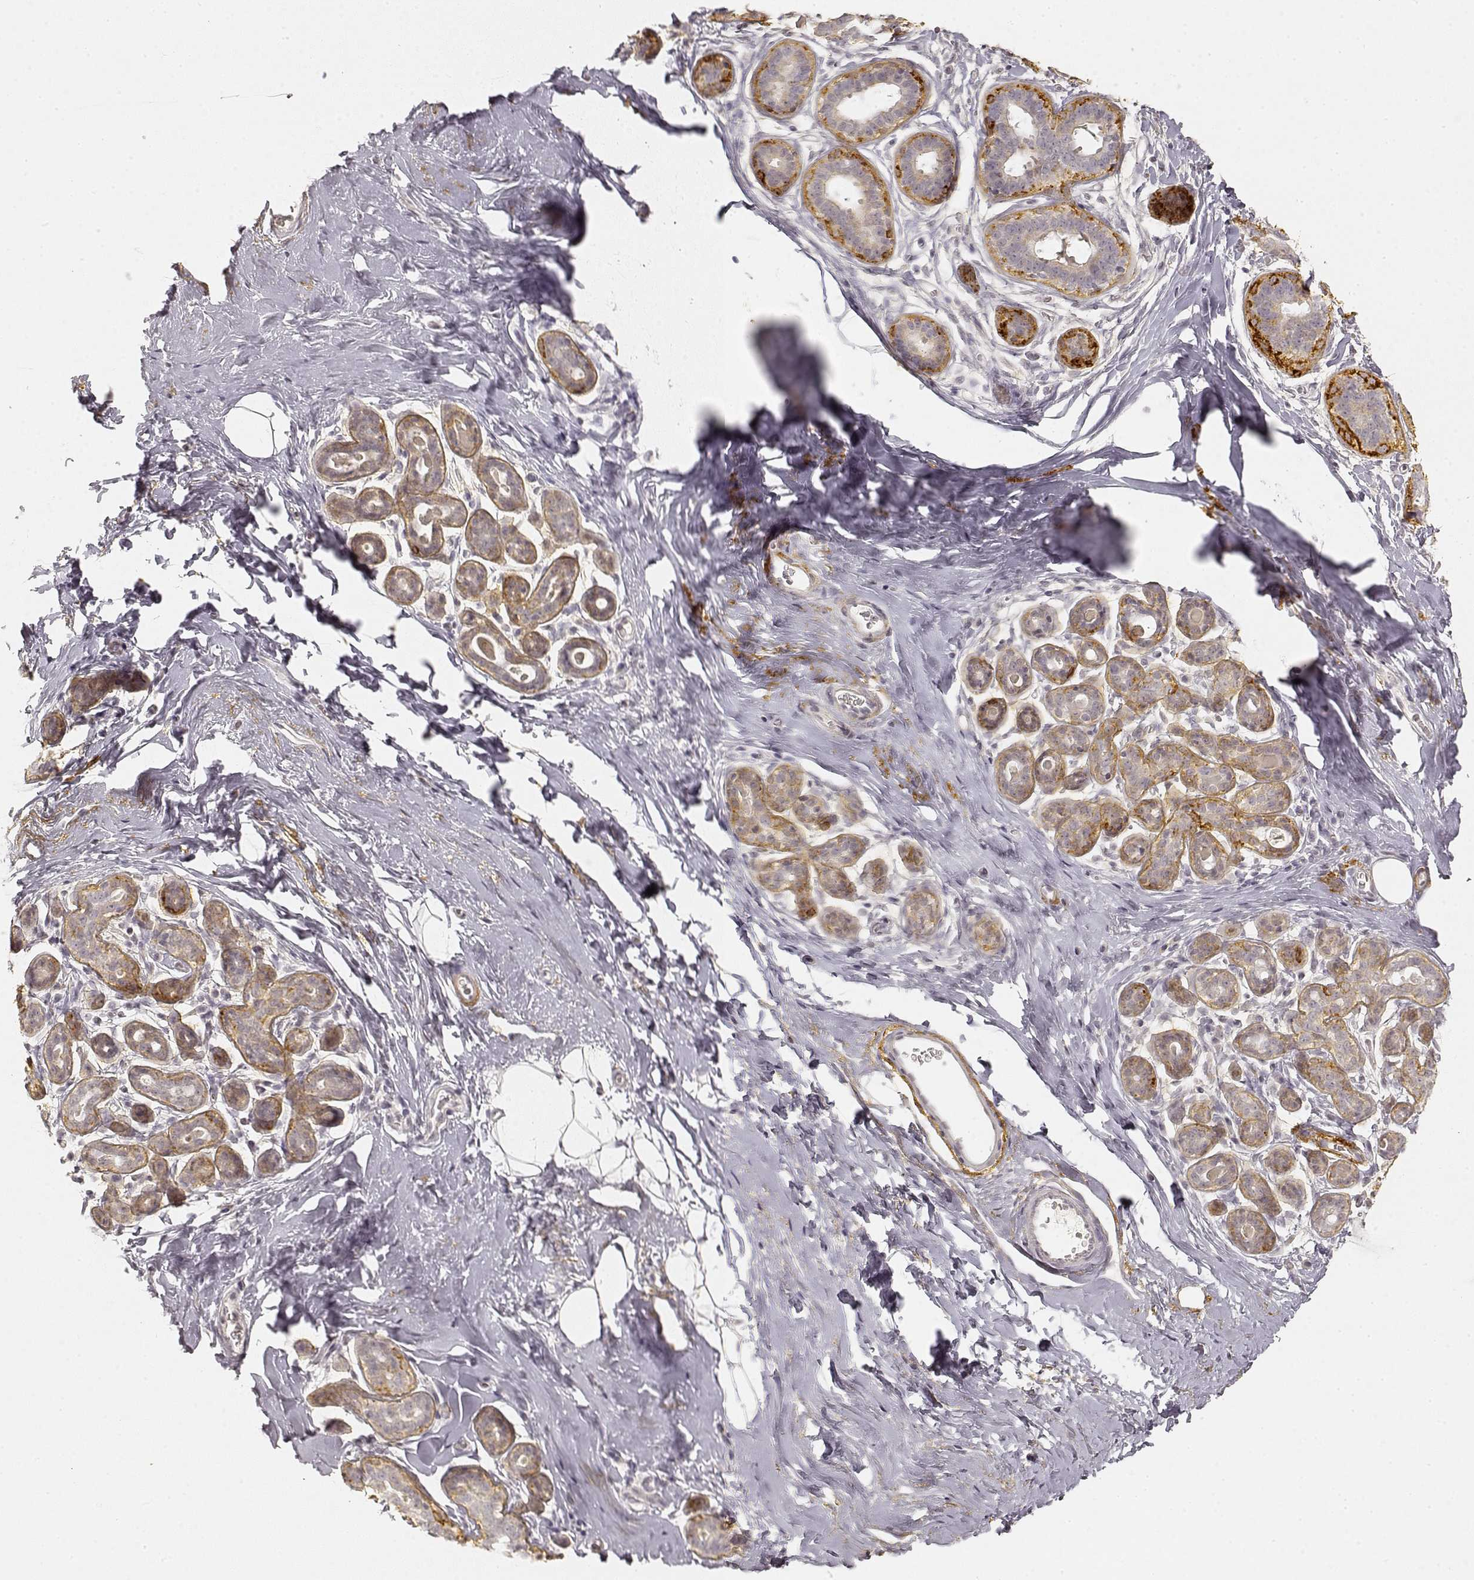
{"staining": {"intensity": "weak", "quantity": ">75%", "location": "cytoplasmic/membranous"}, "tissue": "breast", "cell_type": "Adipocytes", "image_type": "normal", "snomed": [{"axis": "morphology", "description": "Normal tissue, NOS"}, {"axis": "topography", "description": "Skin"}, {"axis": "topography", "description": "Breast"}], "caption": "Protein staining of normal breast shows weak cytoplasmic/membranous staining in about >75% of adipocytes.", "gene": "LAMC2", "patient": {"sex": "female", "age": 43}}